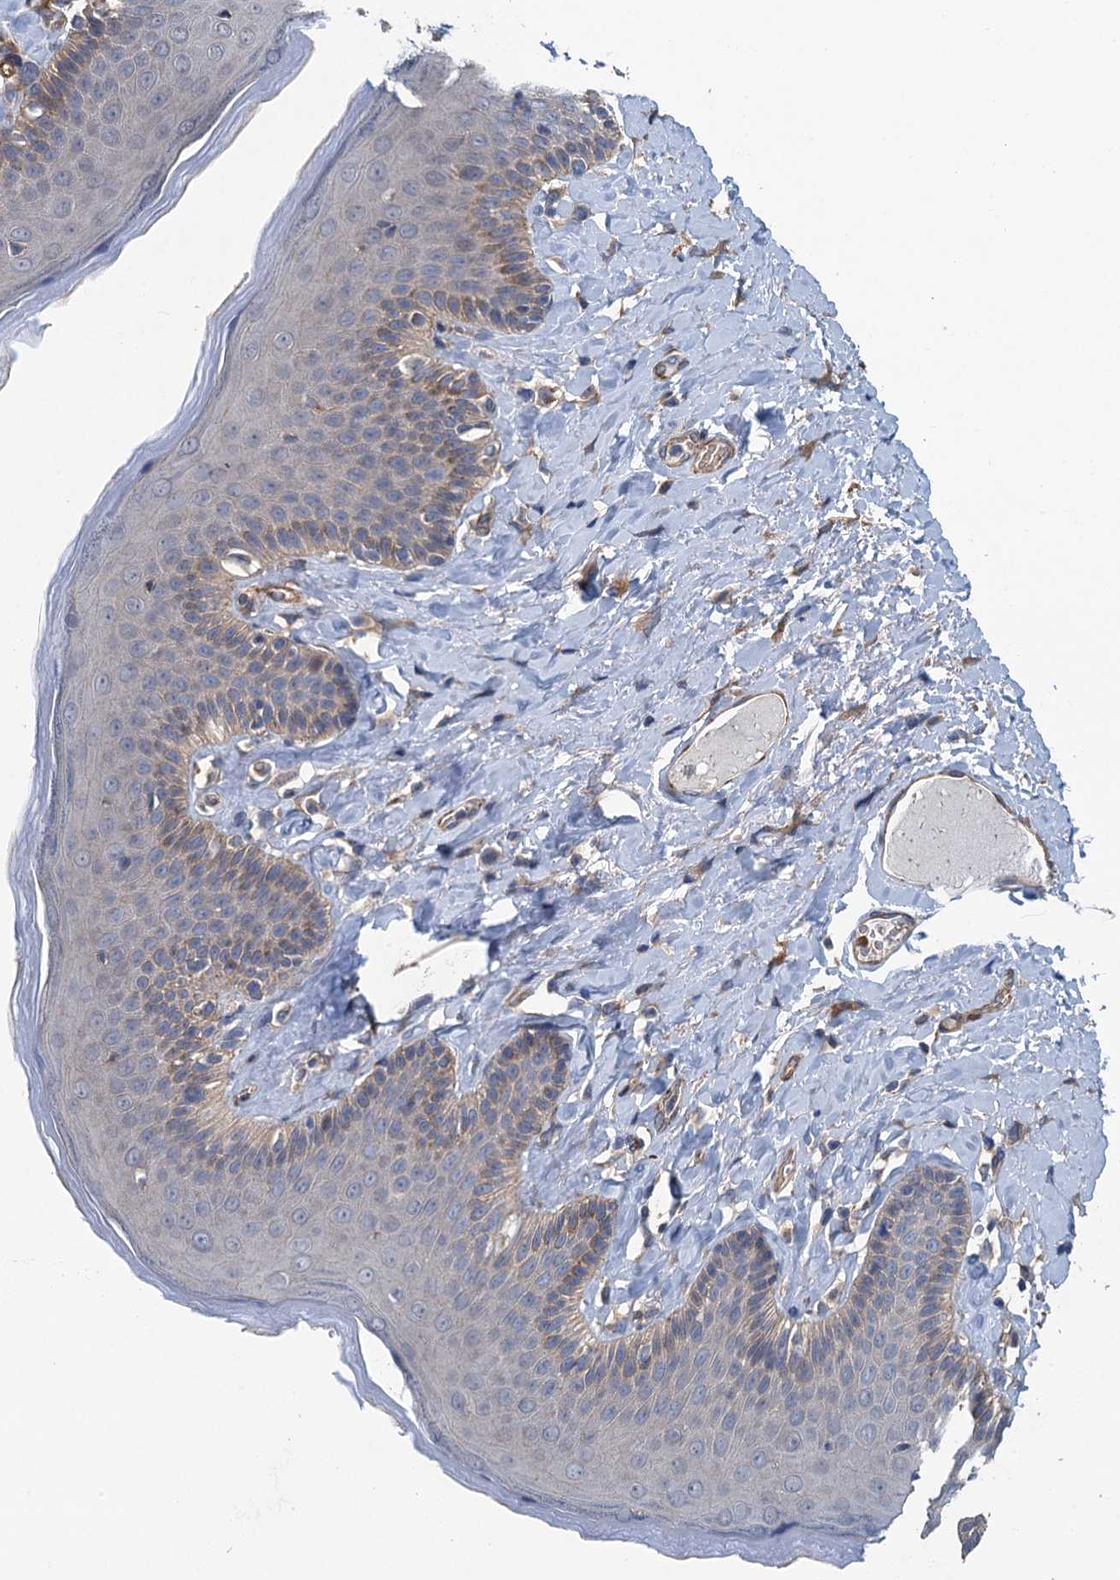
{"staining": {"intensity": "moderate", "quantity": "25%-75%", "location": "cytoplasmic/membranous"}, "tissue": "skin", "cell_type": "Epidermal cells", "image_type": "normal", "snomed": [{"axis": "morphology", "description": "Normal tissue, NOS"}, {"axis": "topography", "description": "Anal"}], "caption": "Immunohistochemistry (IHC) of benign human skin shows medium levels of moderate cytoplasmic/membranous expression in about 25%-75% of epidermal cells.", "gene": "RSAD2", "patient": {"sex": "male", "age": 69}}